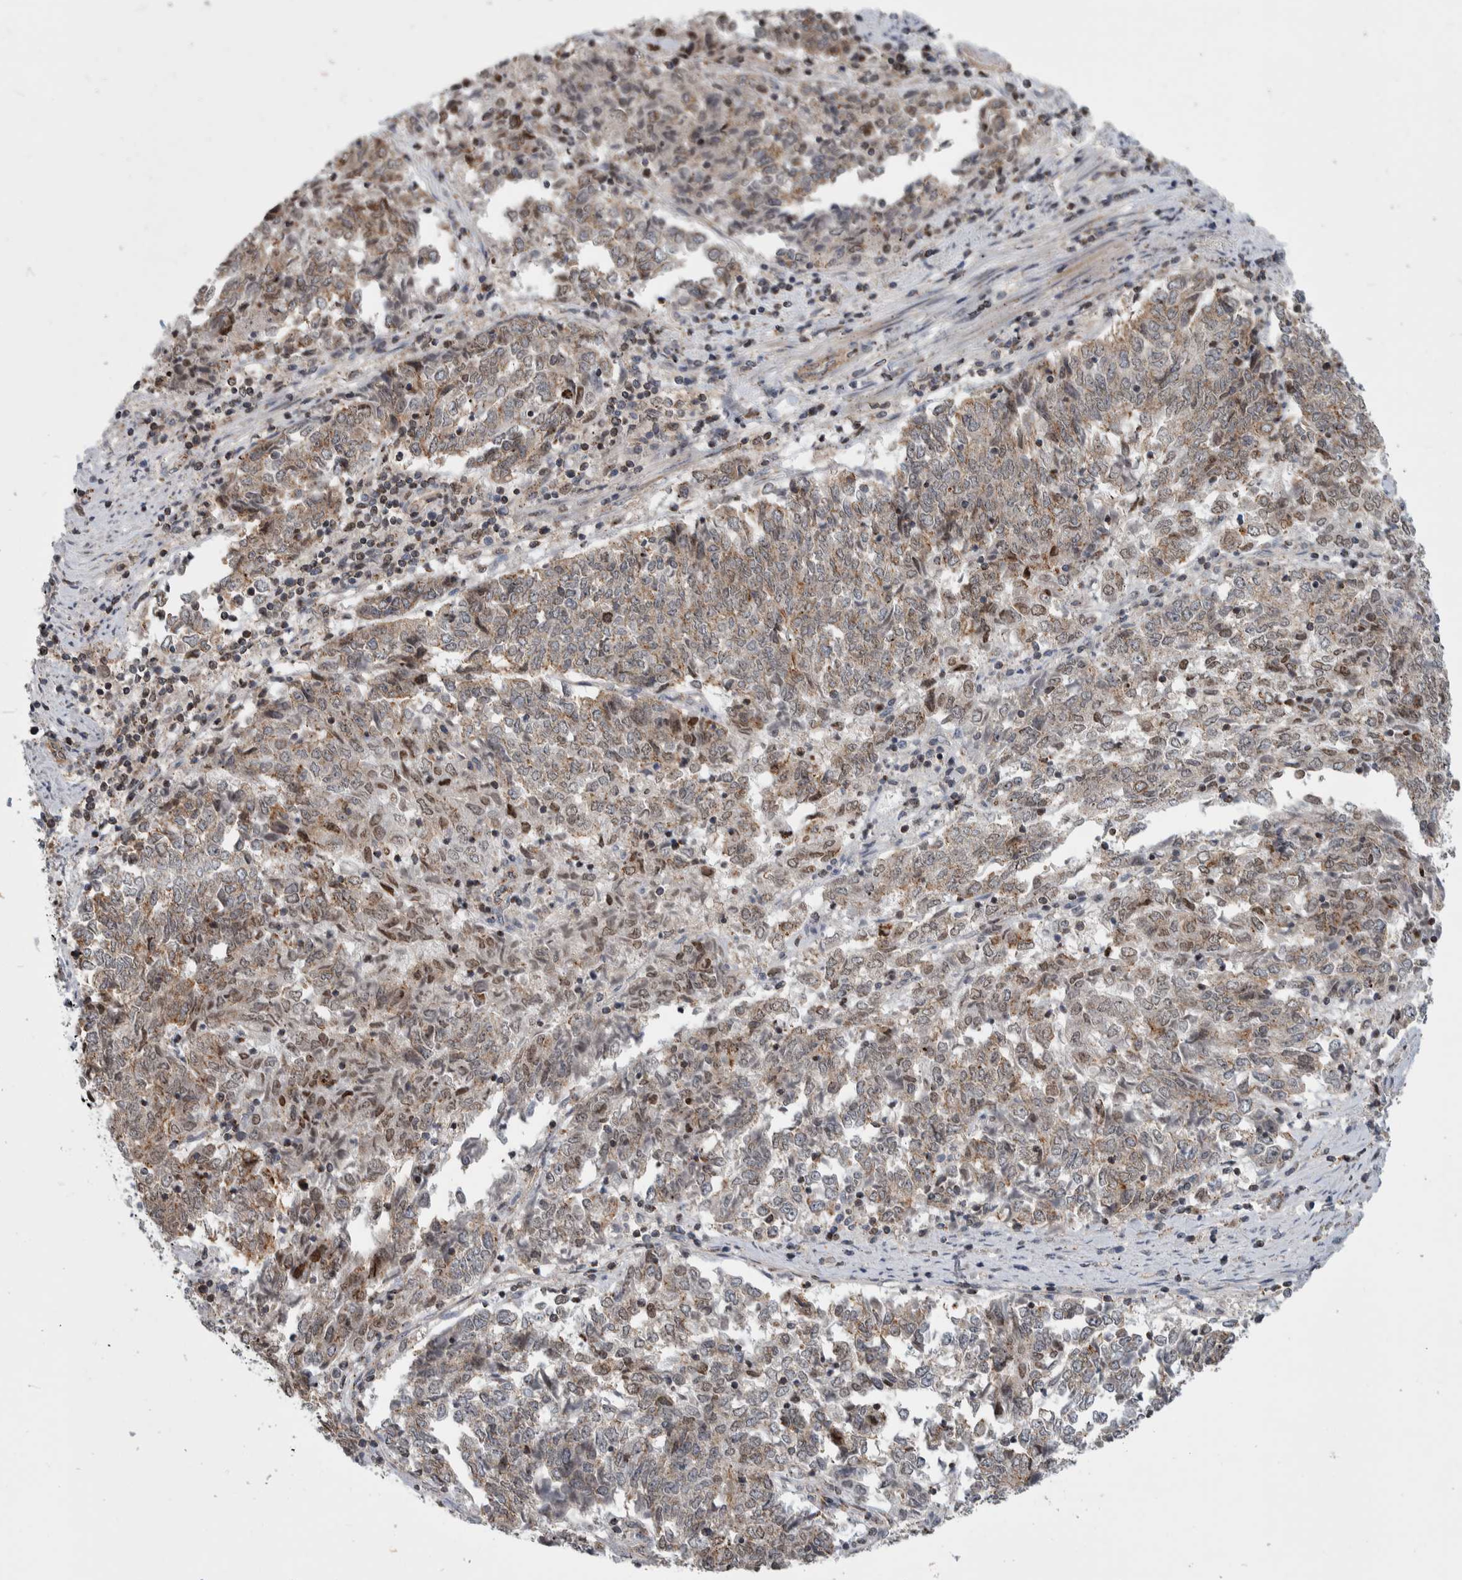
{"staining": {"intensity": "weak", "quantity": ">75%", "location": "cytoplasmic/membranous,nuclear"}, "tissue": "endometrial cancer", "cell_type": "Tumor cells", "image_type": "cancer", "snomed": [{"axis": "morphology", "description": "Adenocarcinoma, NOS"}, {"axis": "topography", "description": "Endometrium"}], "caption": "Human endometrial cancer stained for a protein (brown) exhibits weak cytoplasmic/membranous and nuclear positive expression in about >75% of tumor cells.", "gene": "MSL1", "patient": {"sex": "female", "age": 80}}